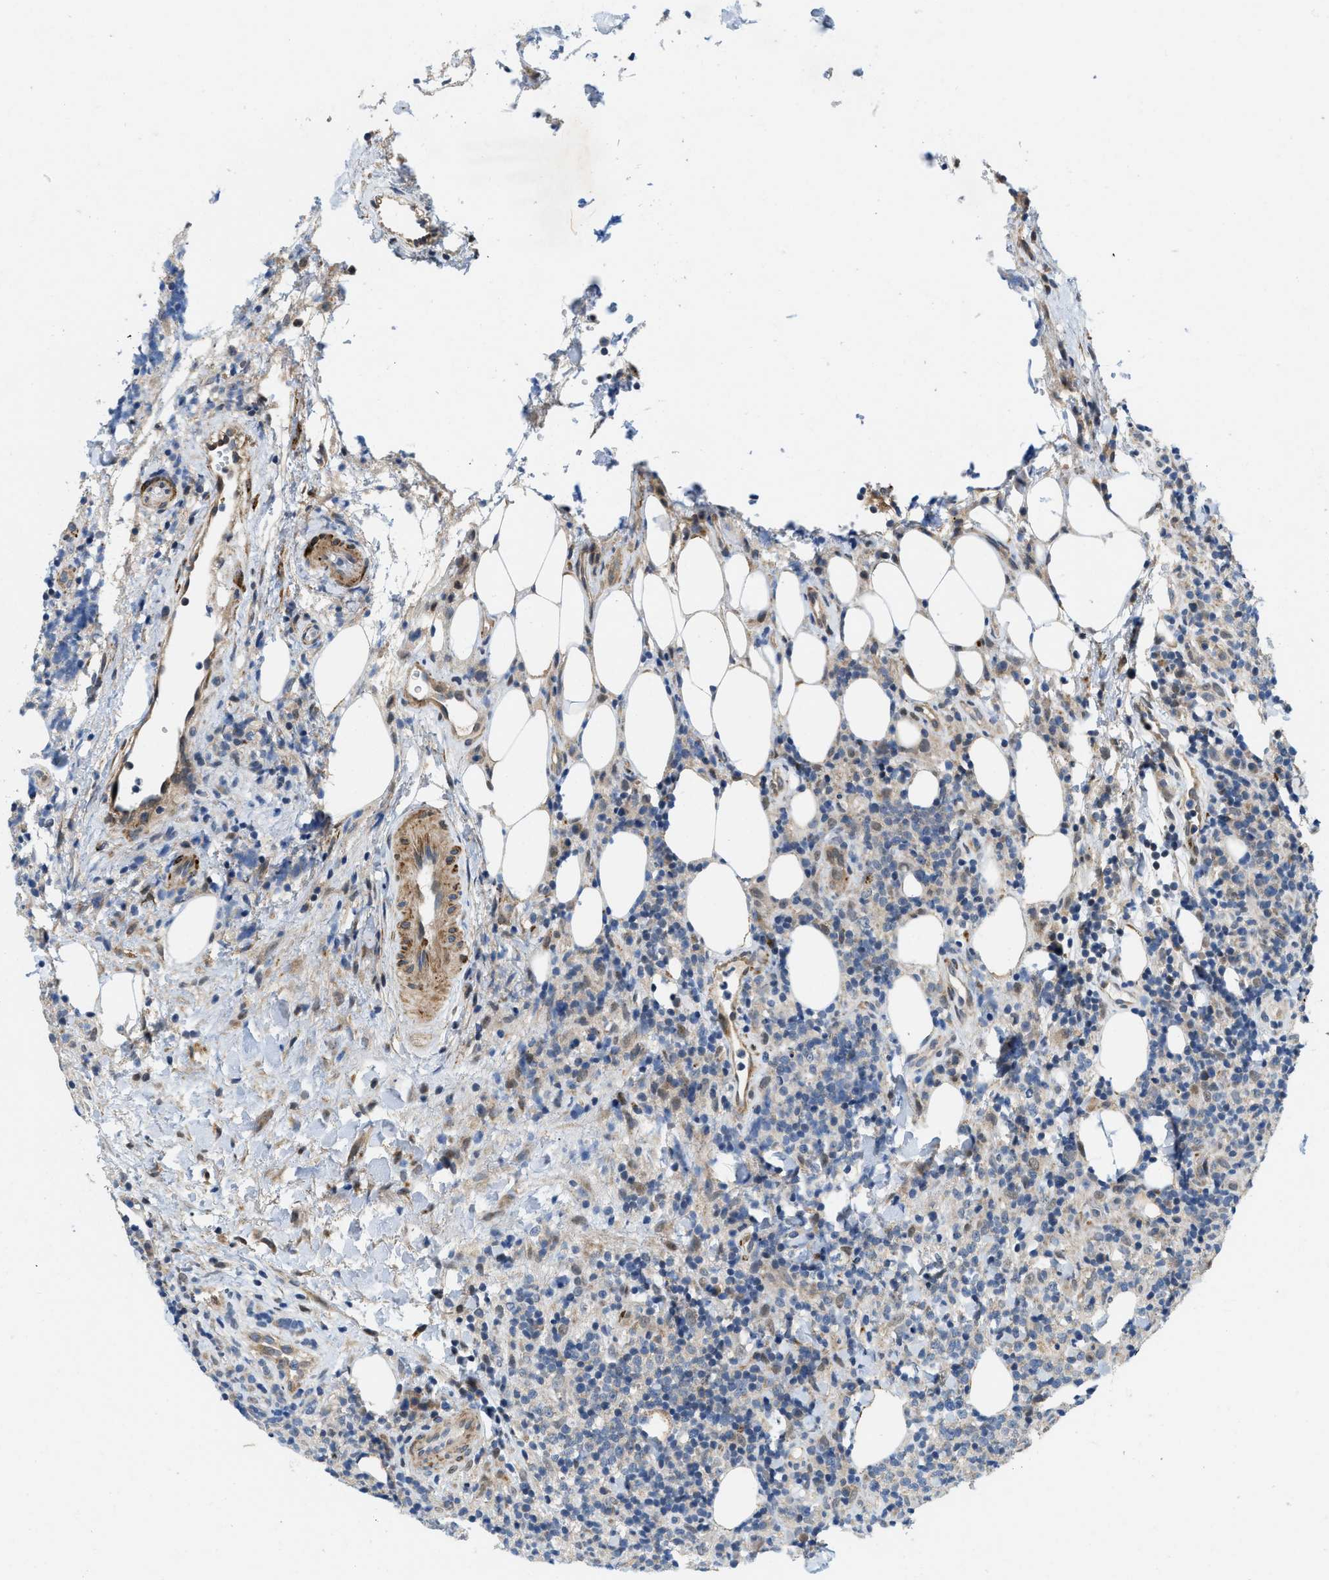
{"staining": {"intensity": "weak", "quantity": "<25%", "location": "cytoplasmic/membranous"}, "tissue": "lymphoma", "cell_type": "Tumor cells", "image_type": "cancer", "snomed": [{"axis": "morphology", "description": "Malignant lymphoma, non-Hodgkin's type, High grade"}, {"axis": "topography", "description": "Lymph node"}], "caption": "The image shows no significant staining in tumor cells of lymphoma. (DAB immunohistochemistry, high magnification).", "gene": "ZNF599", "patient": {"sex": "female", "age": 76}}